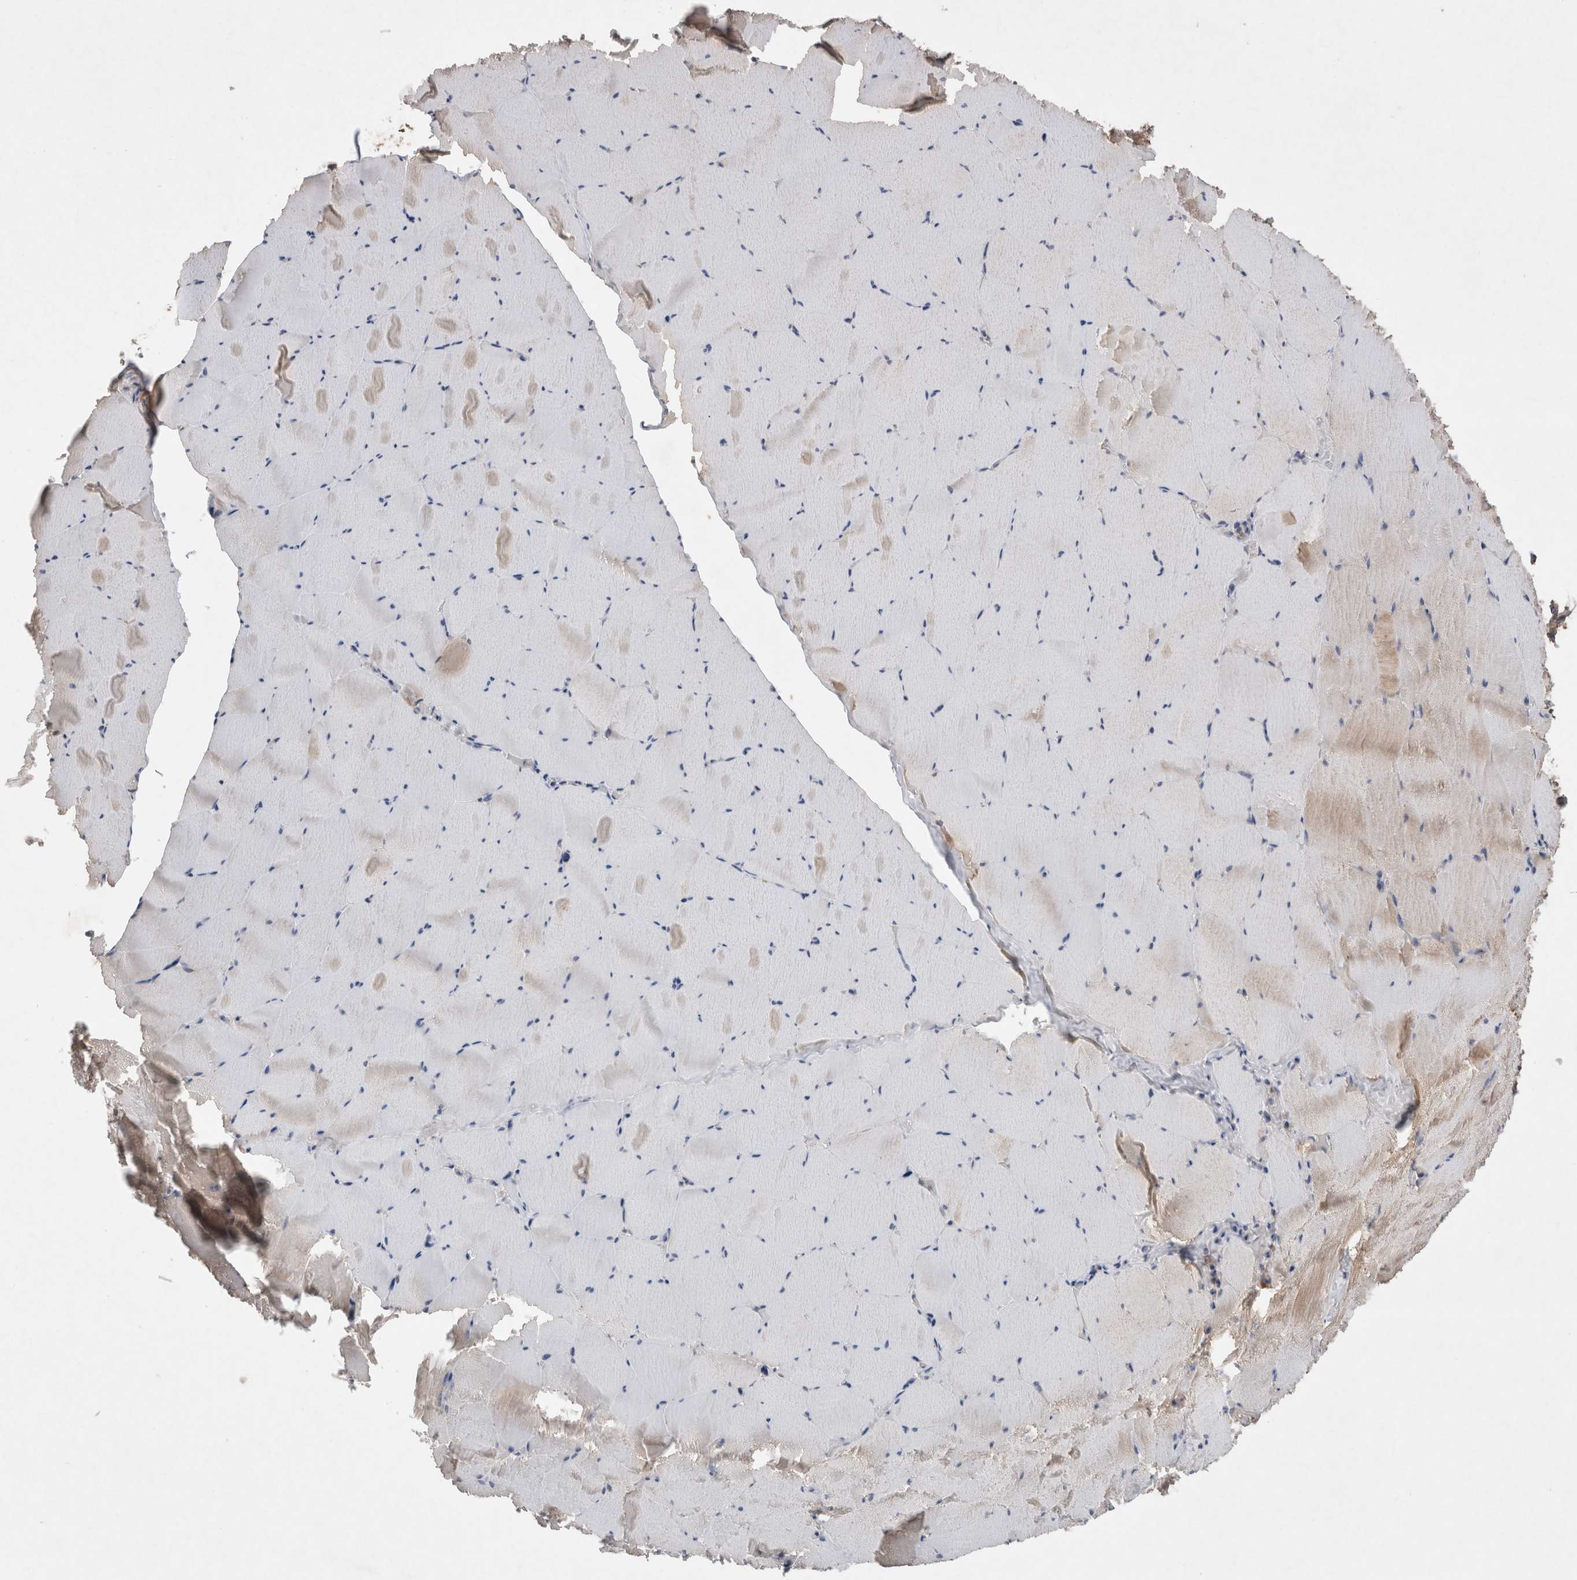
{"staining": {"intensity": "weak", "quantity": "25%-75%", "location": "cytoplasmic/membranous"}, "tissue": "skeletal muscle", "cell_type": "Myocytes", "image_type": "normal", "snomed": [{"axis": "morphology", "description": "Normal tissue, NOS"}, {"axis": "topography", "description": "Skeletal muscle"}], "caption": "This histopathology image shows immunohistochemistry (IHC) staining of benign skeletal muscle, with low weak cytoplasmic/membranous expression in about 25%-75% of myocytes.", "gene": "MRPS28", "patient": {"sex": "male", "age": 62}}